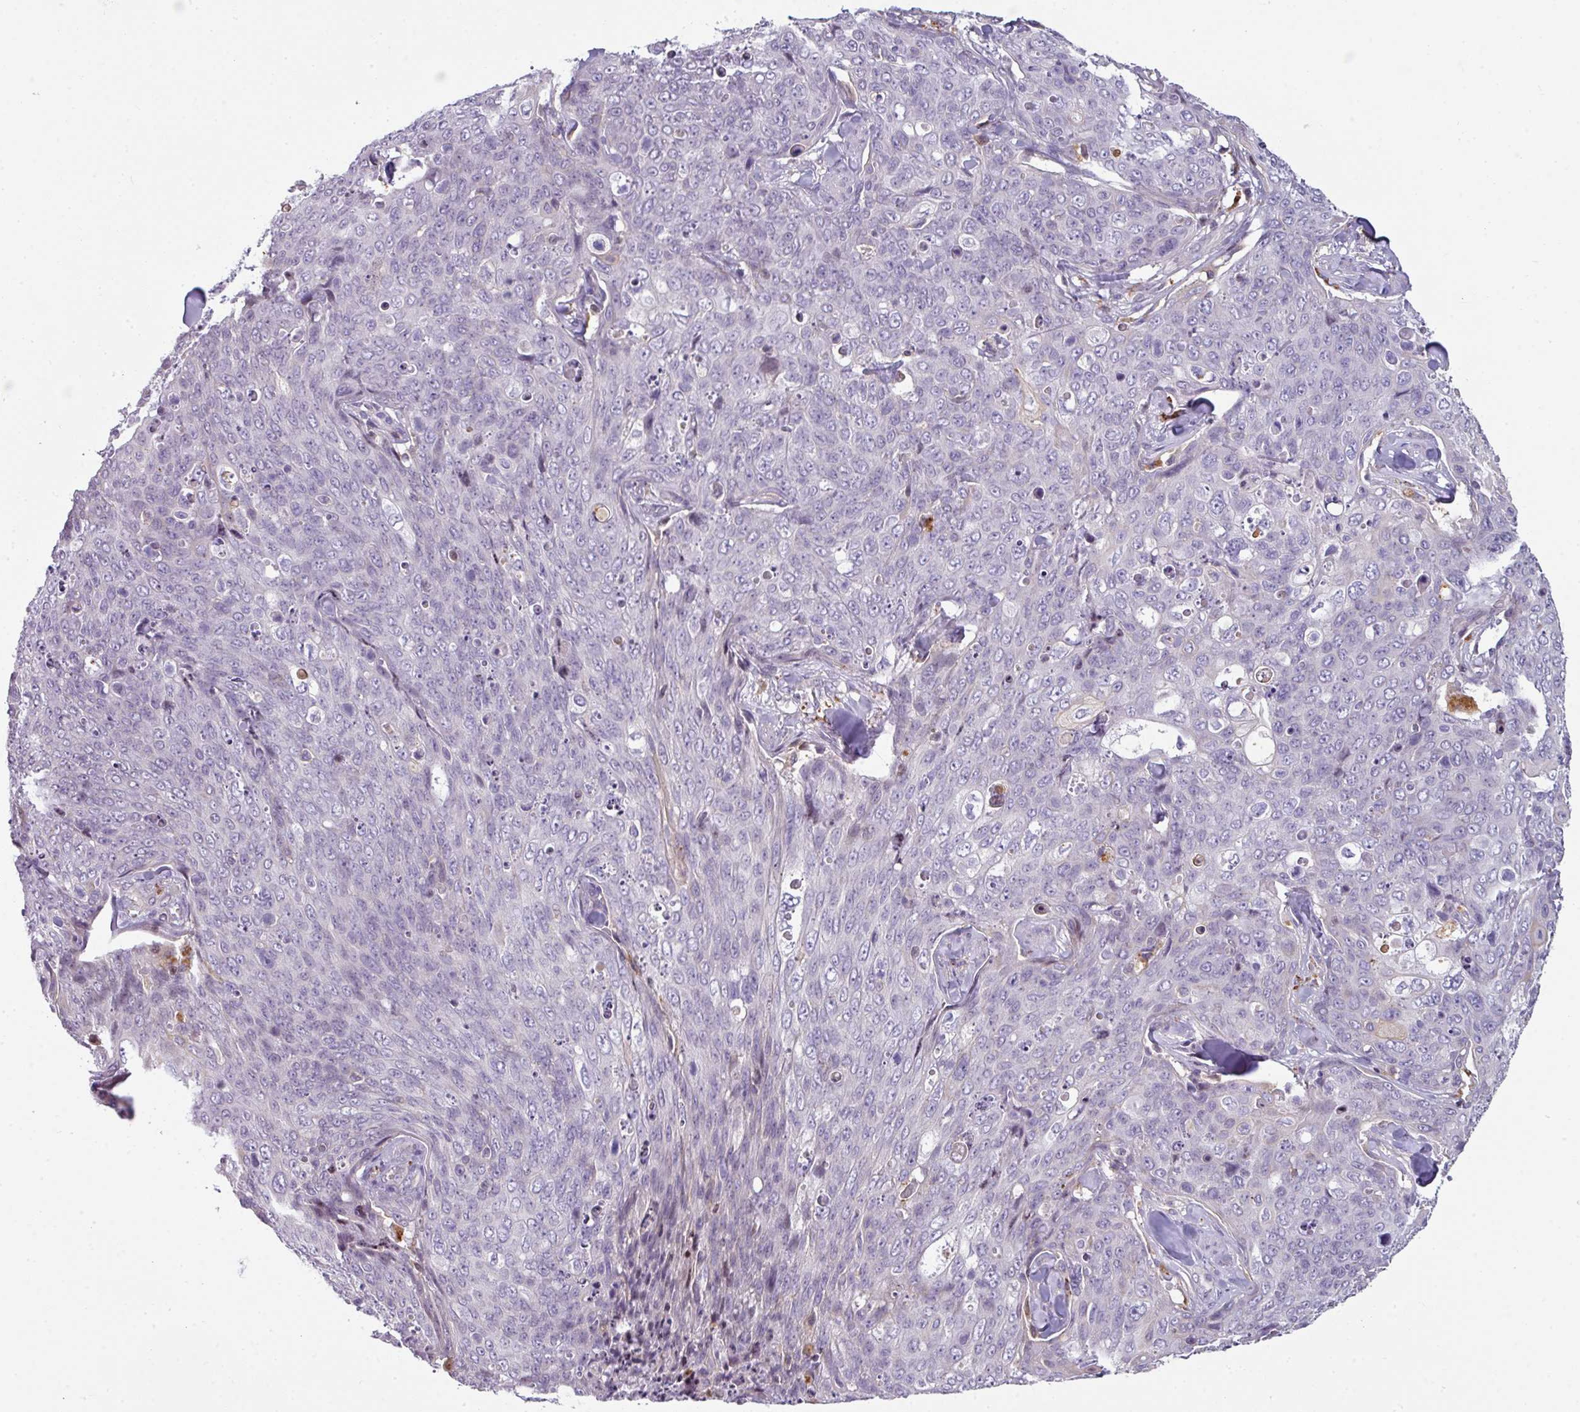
{"staining": {"intensity": "negative", "quantity": "none", "location": "none"}, "tissue": "skin cancer", "cell_type": "Tumor cells", "image_type": "cancer", "snomed": [{"axis": "morphology", "description": "Squamous cell carcinoma, NOS"}, {"axis": "topography", "description": "Skin"}, {"axis": "topography", "description": "Vulva"}], "caption": "Immunohistochemistry micrograph of human skin squamous cell carcinoma stained for a protein (brown), which reveals no expression in tumor cells.", "gene": "STAT5A", "patient": {"sex": "female", "age": 85}}